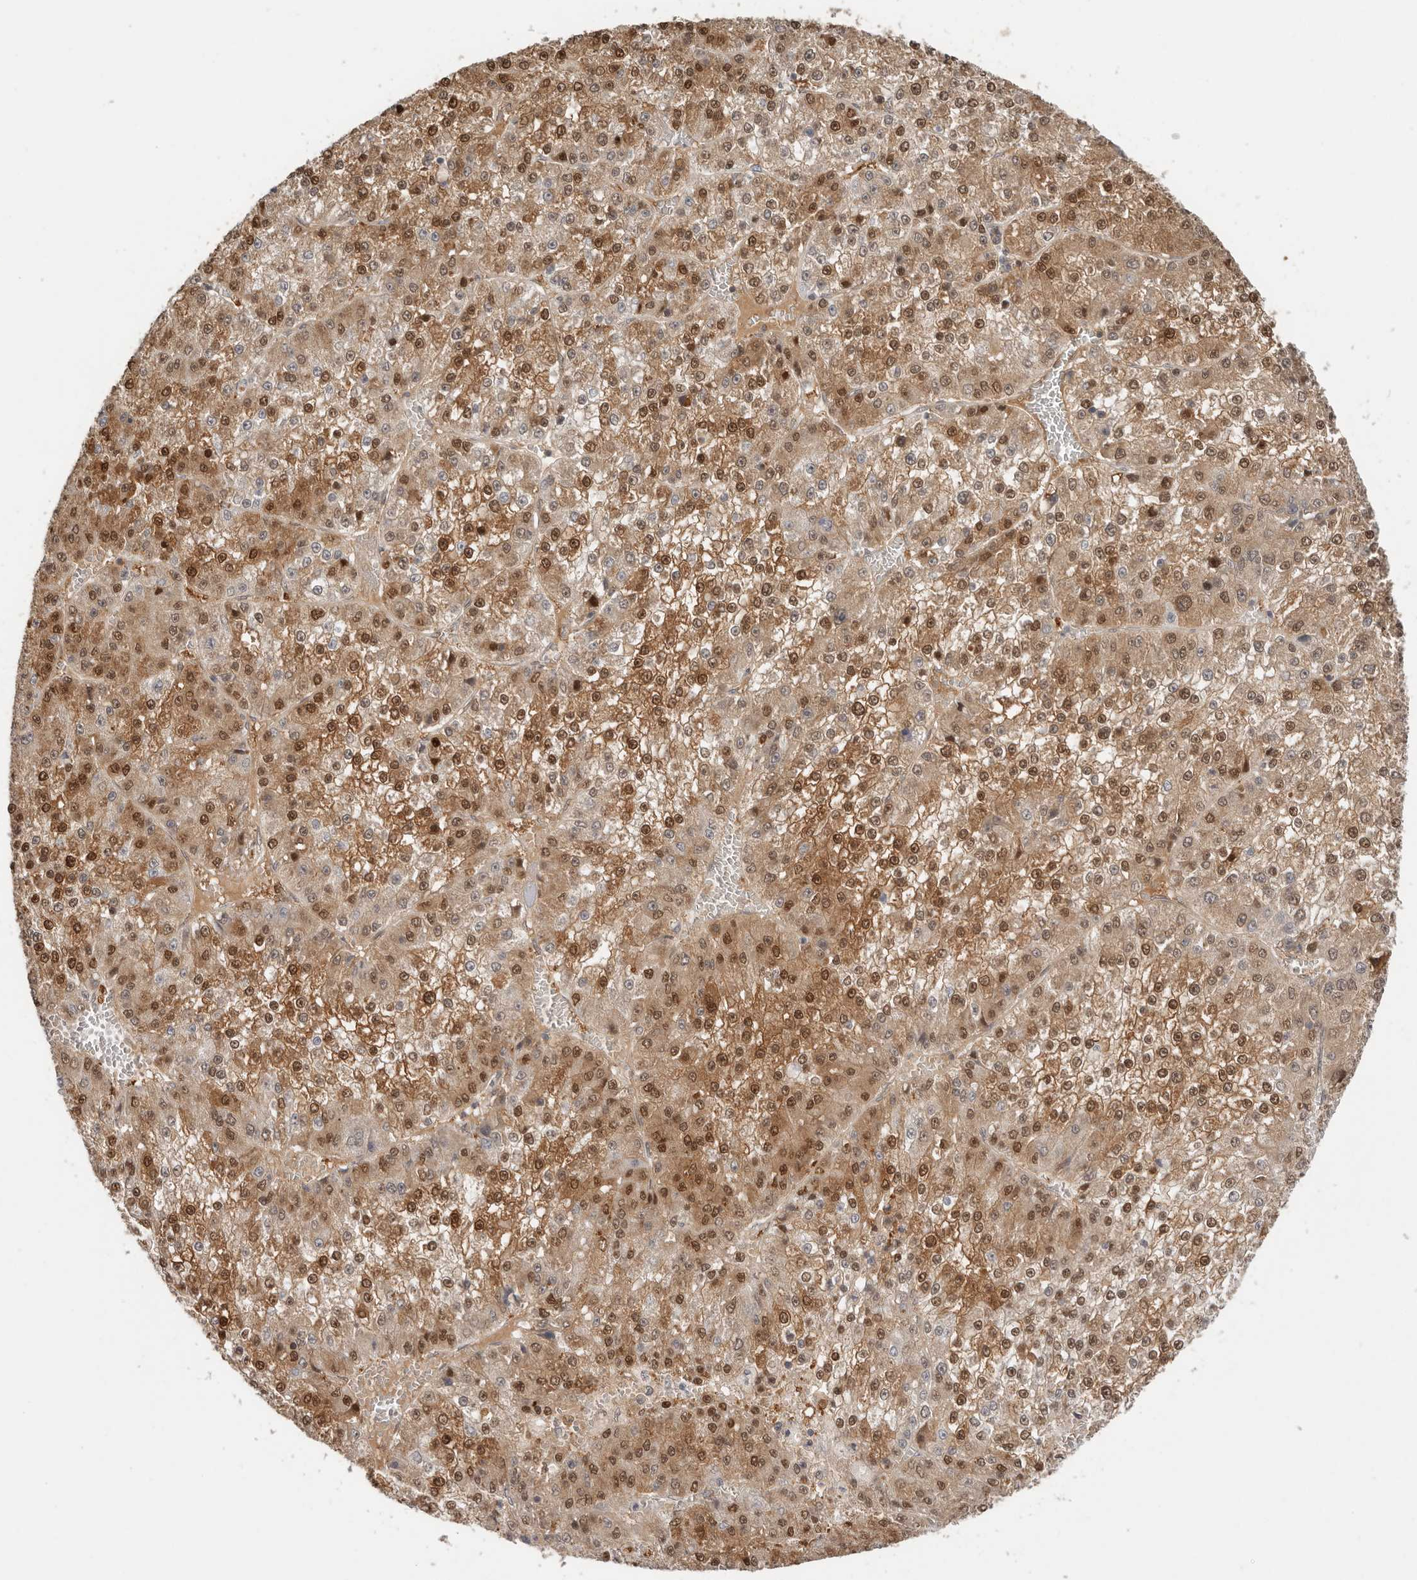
{"staining": {"intensity": "moderate", "quantity": ">75%", "location": "cytoplasmic/membranous,nuclear"}, "tissue": "liver cancer", "cell_type": "Tumor cells", "image_type": "cancer", "snomed": [{"axis": "morphology", "description": "Carcinoma, Hepatocellular, NOS"}, {"axis": "topography", "description": "Liver"}], "caption": "Immunohistochemical staining of liver cancer exhibits moderate cytoplasmic/membranous and nuclear protein staining in approximately >75% of tumor cells. Immunohistochemistry stains the protein in brown and the nuclei are stained blue.", "gene": "LARP7", "patient": {"sex": "female", "age": 73}}